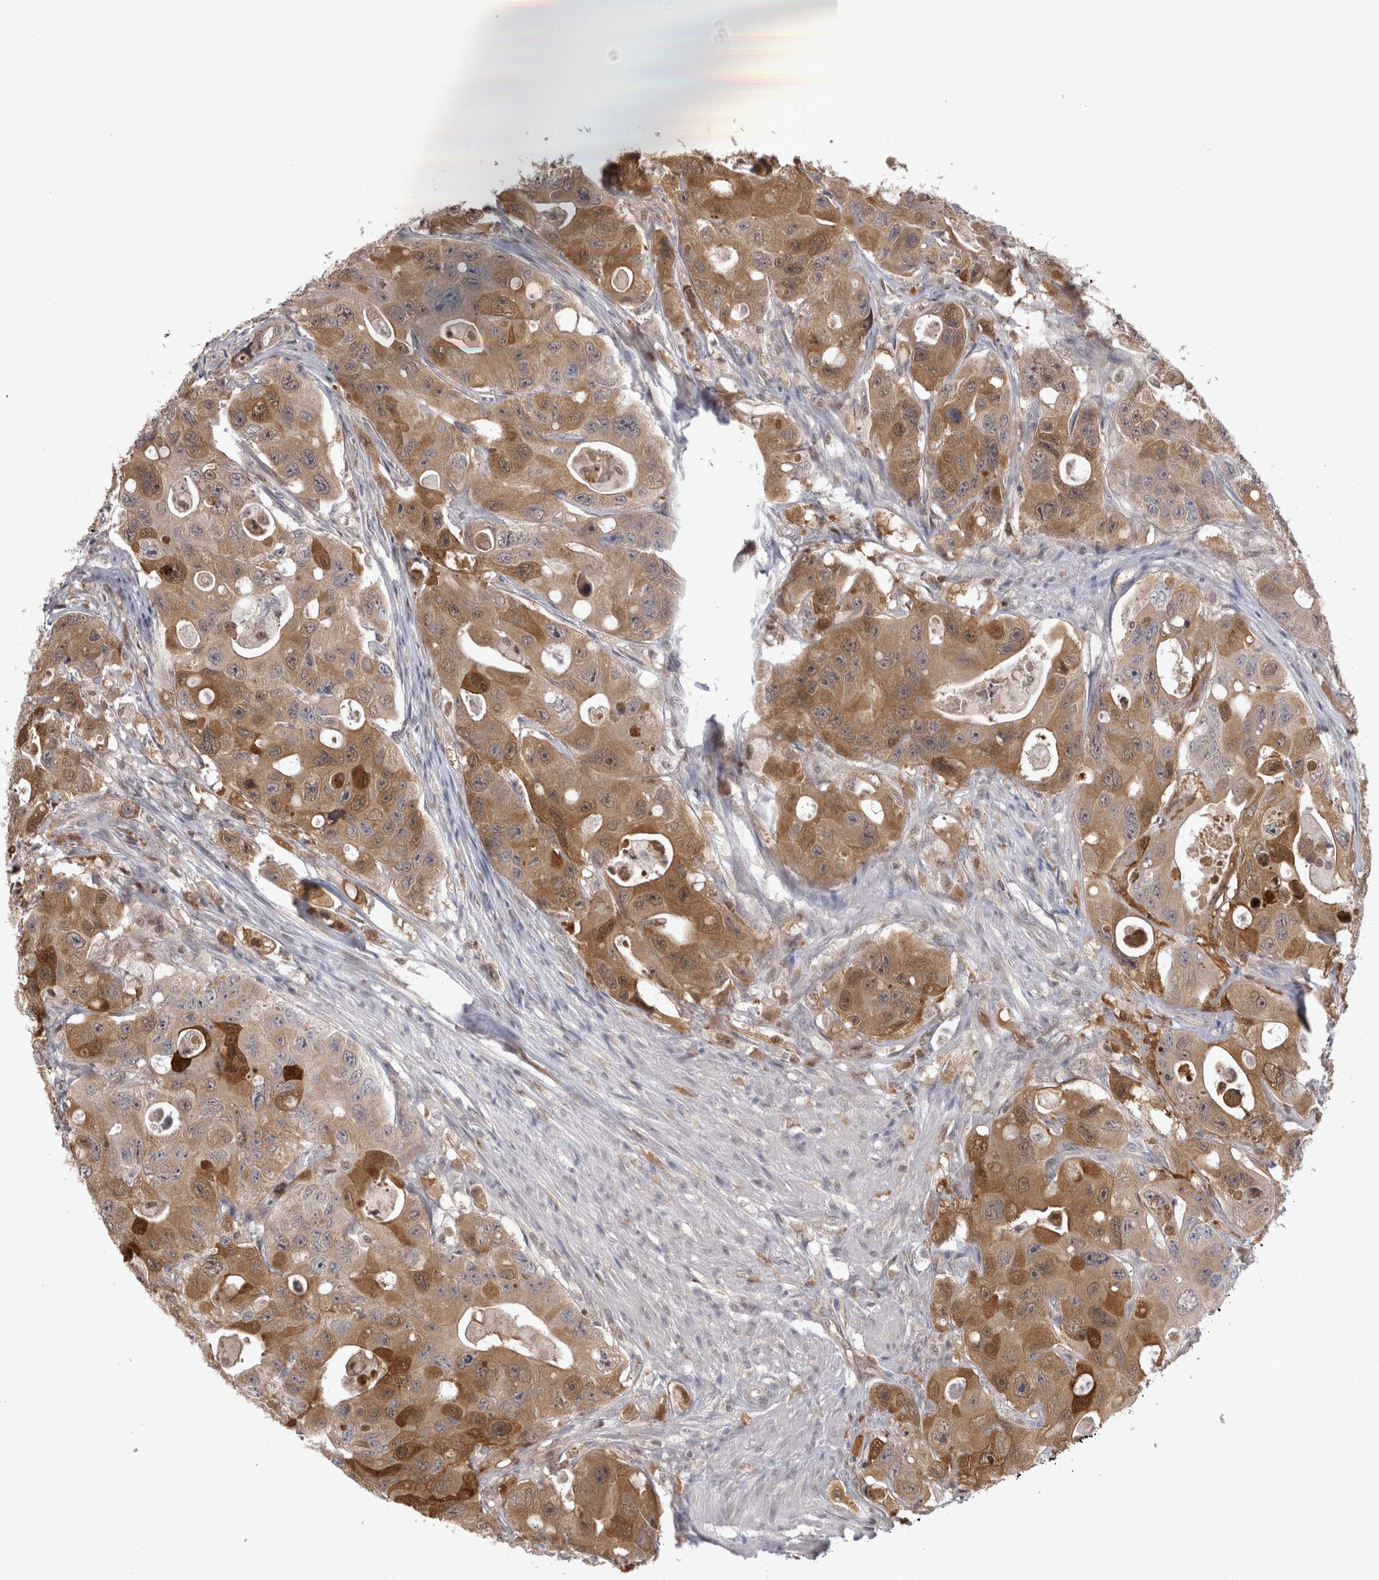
{"staining": {"intensity": "moderate", "quantity": ">75%", "location": "cytoplasmic/membranous,nuclear"}, "tissue": "colorectal cancer", "cell_type": "Tumor cells", "image_type": "cancer", "snomed": [{"axis": "morphology", "description": "Adenocarcinoma, NOS"}, {"axis": "topography", "description": "Colon"}], "caption": "Tumor cells demonstrate medium levels of moderate cytoplasmic/membranous and nuclear positivity in about >75% of cells in human colorectal cancer (adenocarcinoma). Using DAB (brown) and hematoxylin (blue) stains, captured at high magnification using brightfield microscopy.", "gene": "CHIC2", "patient": {"sex": "female", "age": 46}}